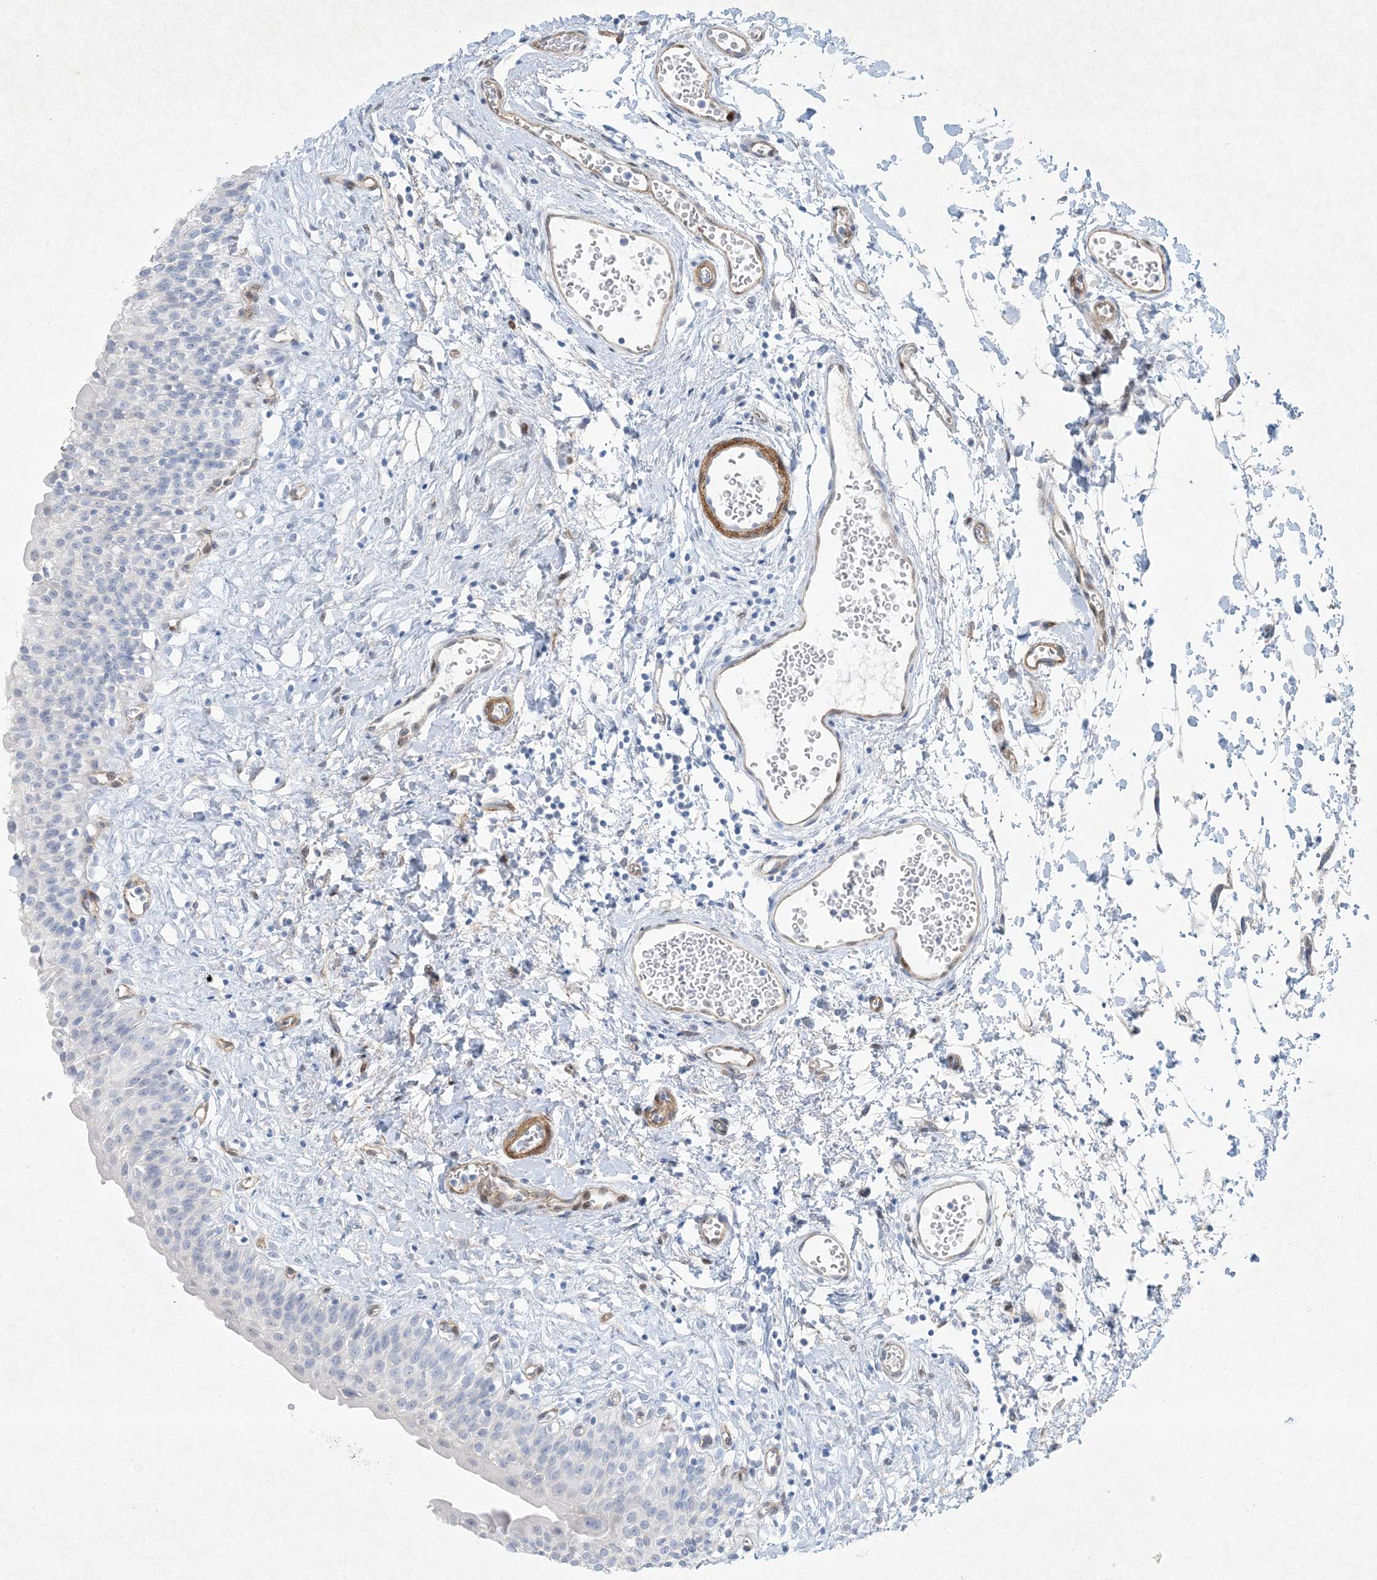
{"staining": {"intensity": "negative", "quantity": "none", "location": "none"}, "tissue": "urinary bladder", "cell_type": "Urothelial cells", "image_type": "normal", "snomed": [{"axis": "morphology", "description": "Normal tissue, NOS"}, {"axis": "topography", "description": "Urinary bladder"}], "caption": "Human urinary bladder stained for a protein using immunohistochemistry exhibits no expression in urothelial cells.", "gene": "PGM5", "patient": {"sex": "male", "age": 51}}